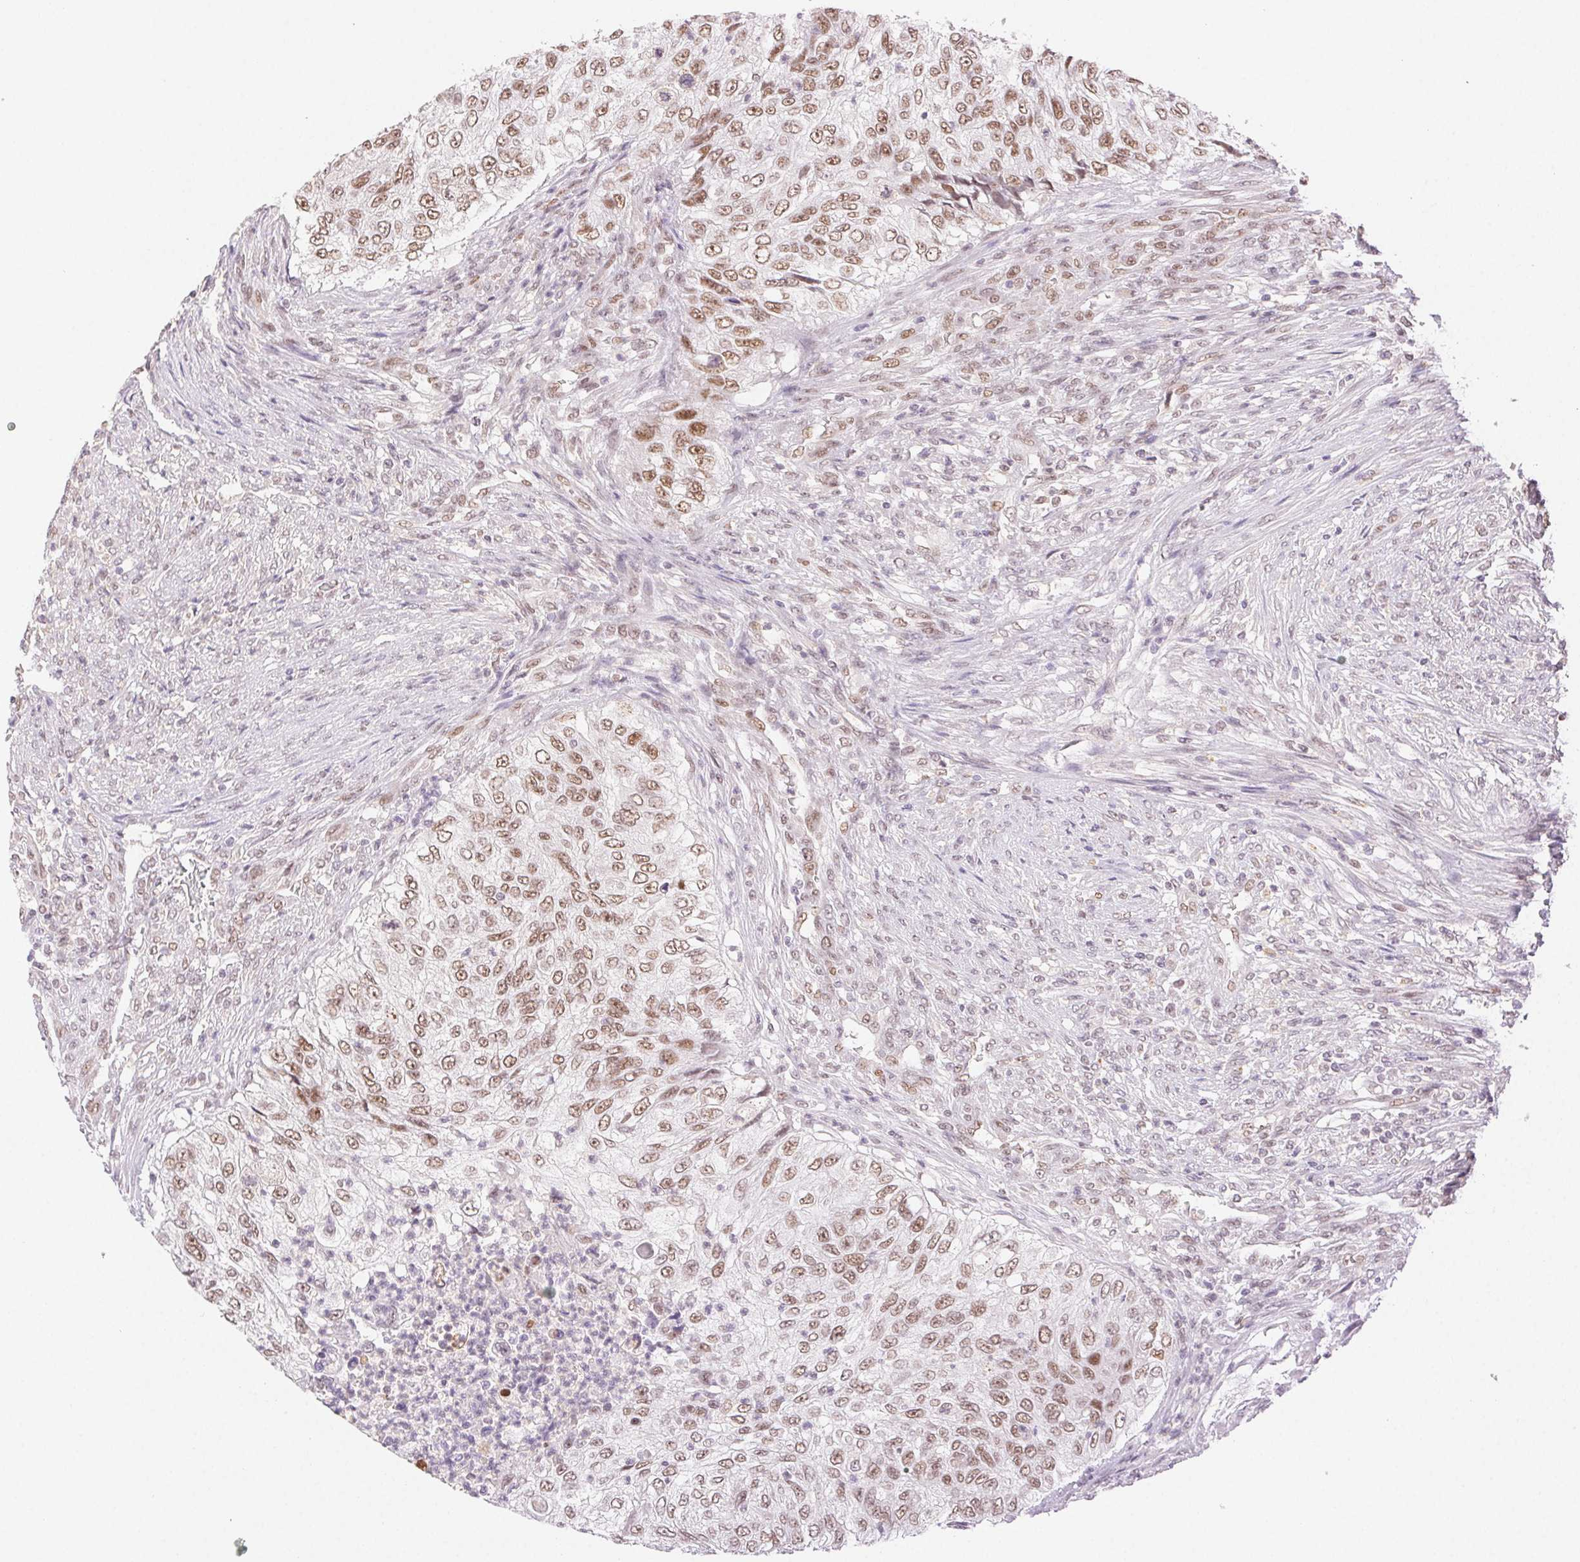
{"staining": {"intensity": "moderate", "quantity": ">75%", "location": "nuclear"}, "tissue": "urothelial cancer", "cell_type": "Tumor cells", "image_type": "cancer", "snomed": [{"axis": "morphology", "description": "Urothelial carcinoma, High grade"}, {"axis": "topography", "description": "Urinary bladder"}], "caption": "This micrograph shows immunohistochemistry staining of urothelial cancer, with medium moderate nuclear expression in about >75% of tumor cells.", "gene": "H2AZ2", "patient": {"sex": "female", "age": 60}}